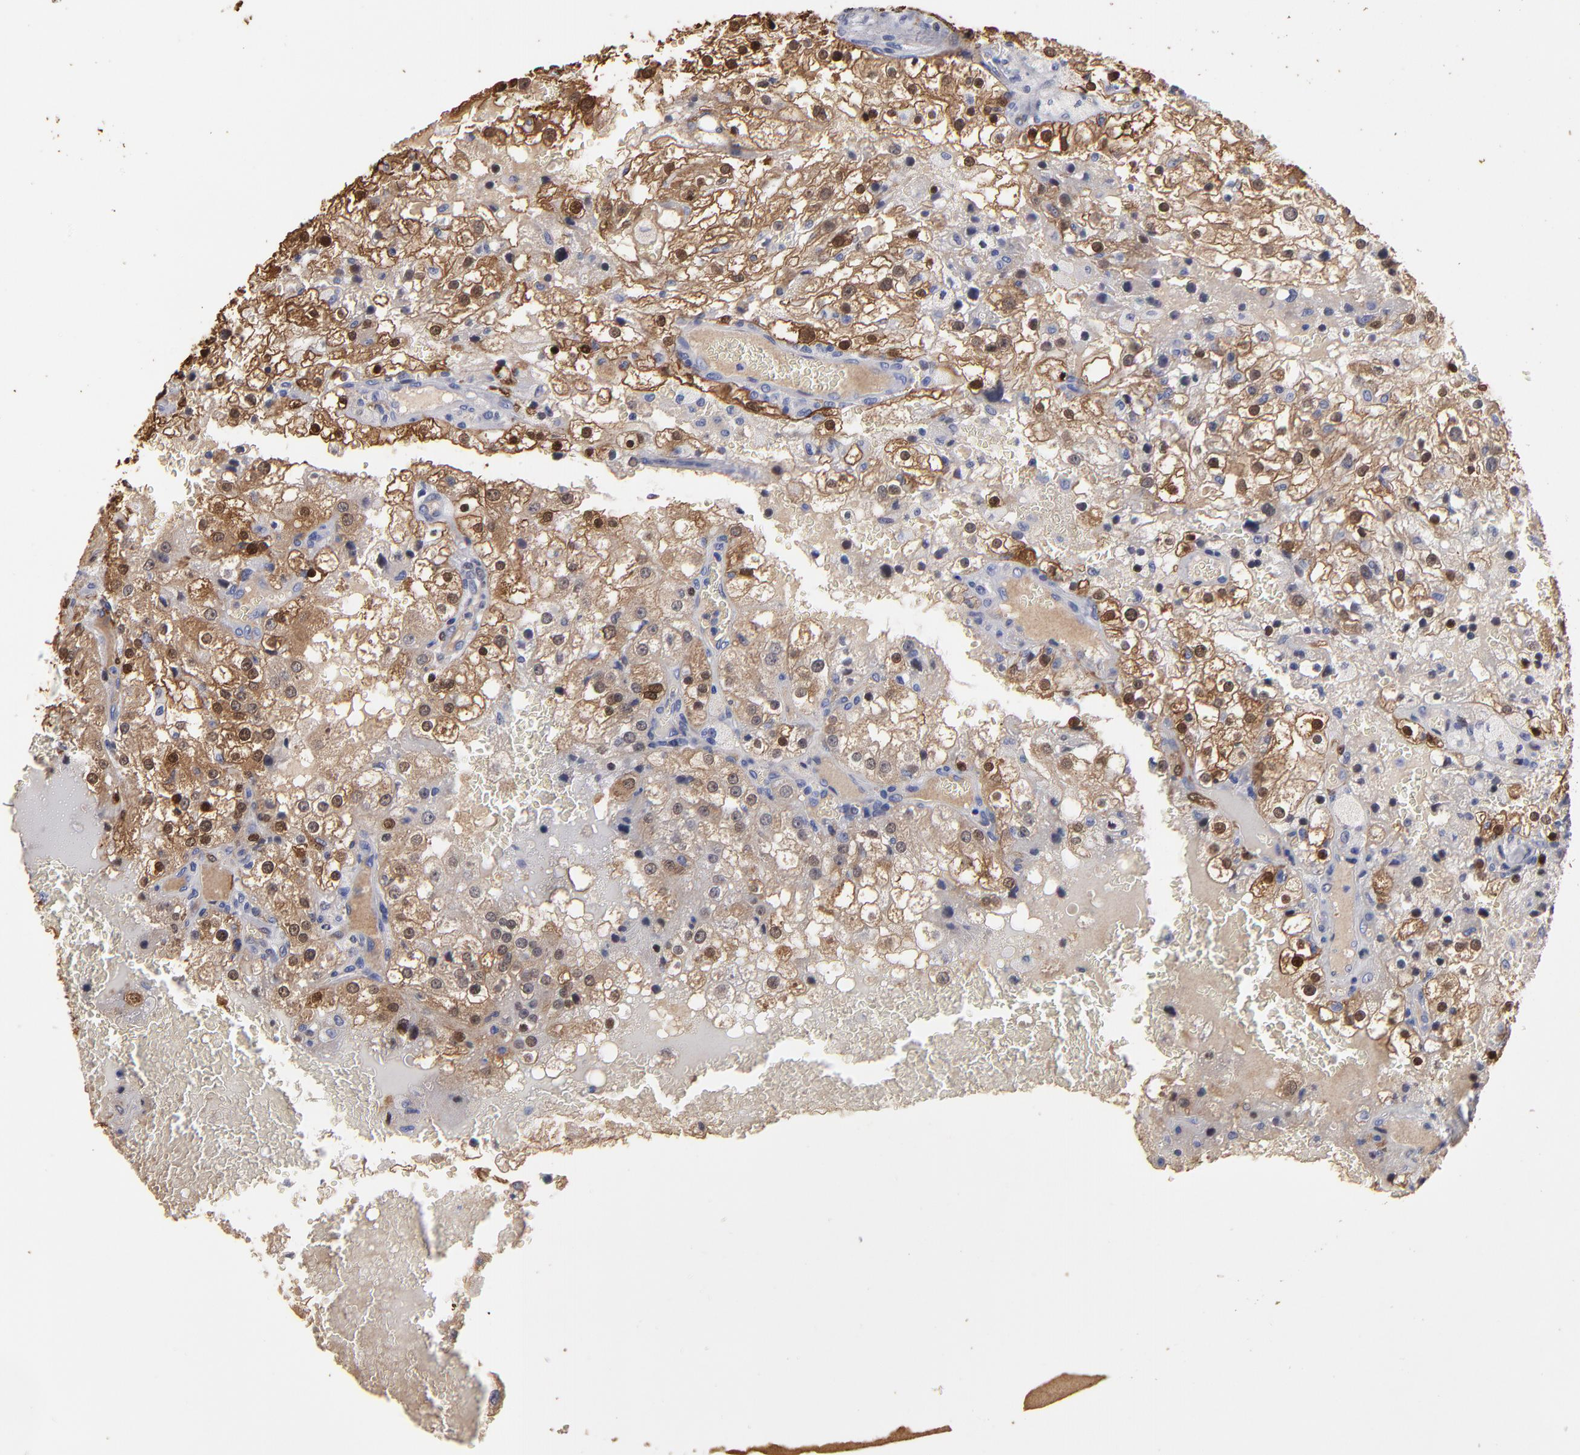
{"staining": {"intensity": "moderate", "quantity": "25%-75%", "location": "cytoplasmic/membranous,nuclear"}, "tissue": "renal cancer", "cell_type": "Tumor cells", "image_type": "cancer", "snomed": [{"axis": "morphology", "description": "Adenocarcinoma, NOS"}, {"axis": "topography", "description": "Kidney"}], "caption": "Renal adenocarcinoma tissue displays moderate cytoplasmic/membranous and nuclear positivity in about 25%-75% of tumor cells, visualized by immunohistochemistry.", "gene": "FABP4", "patient": {"sex": "female", "age": 74}}